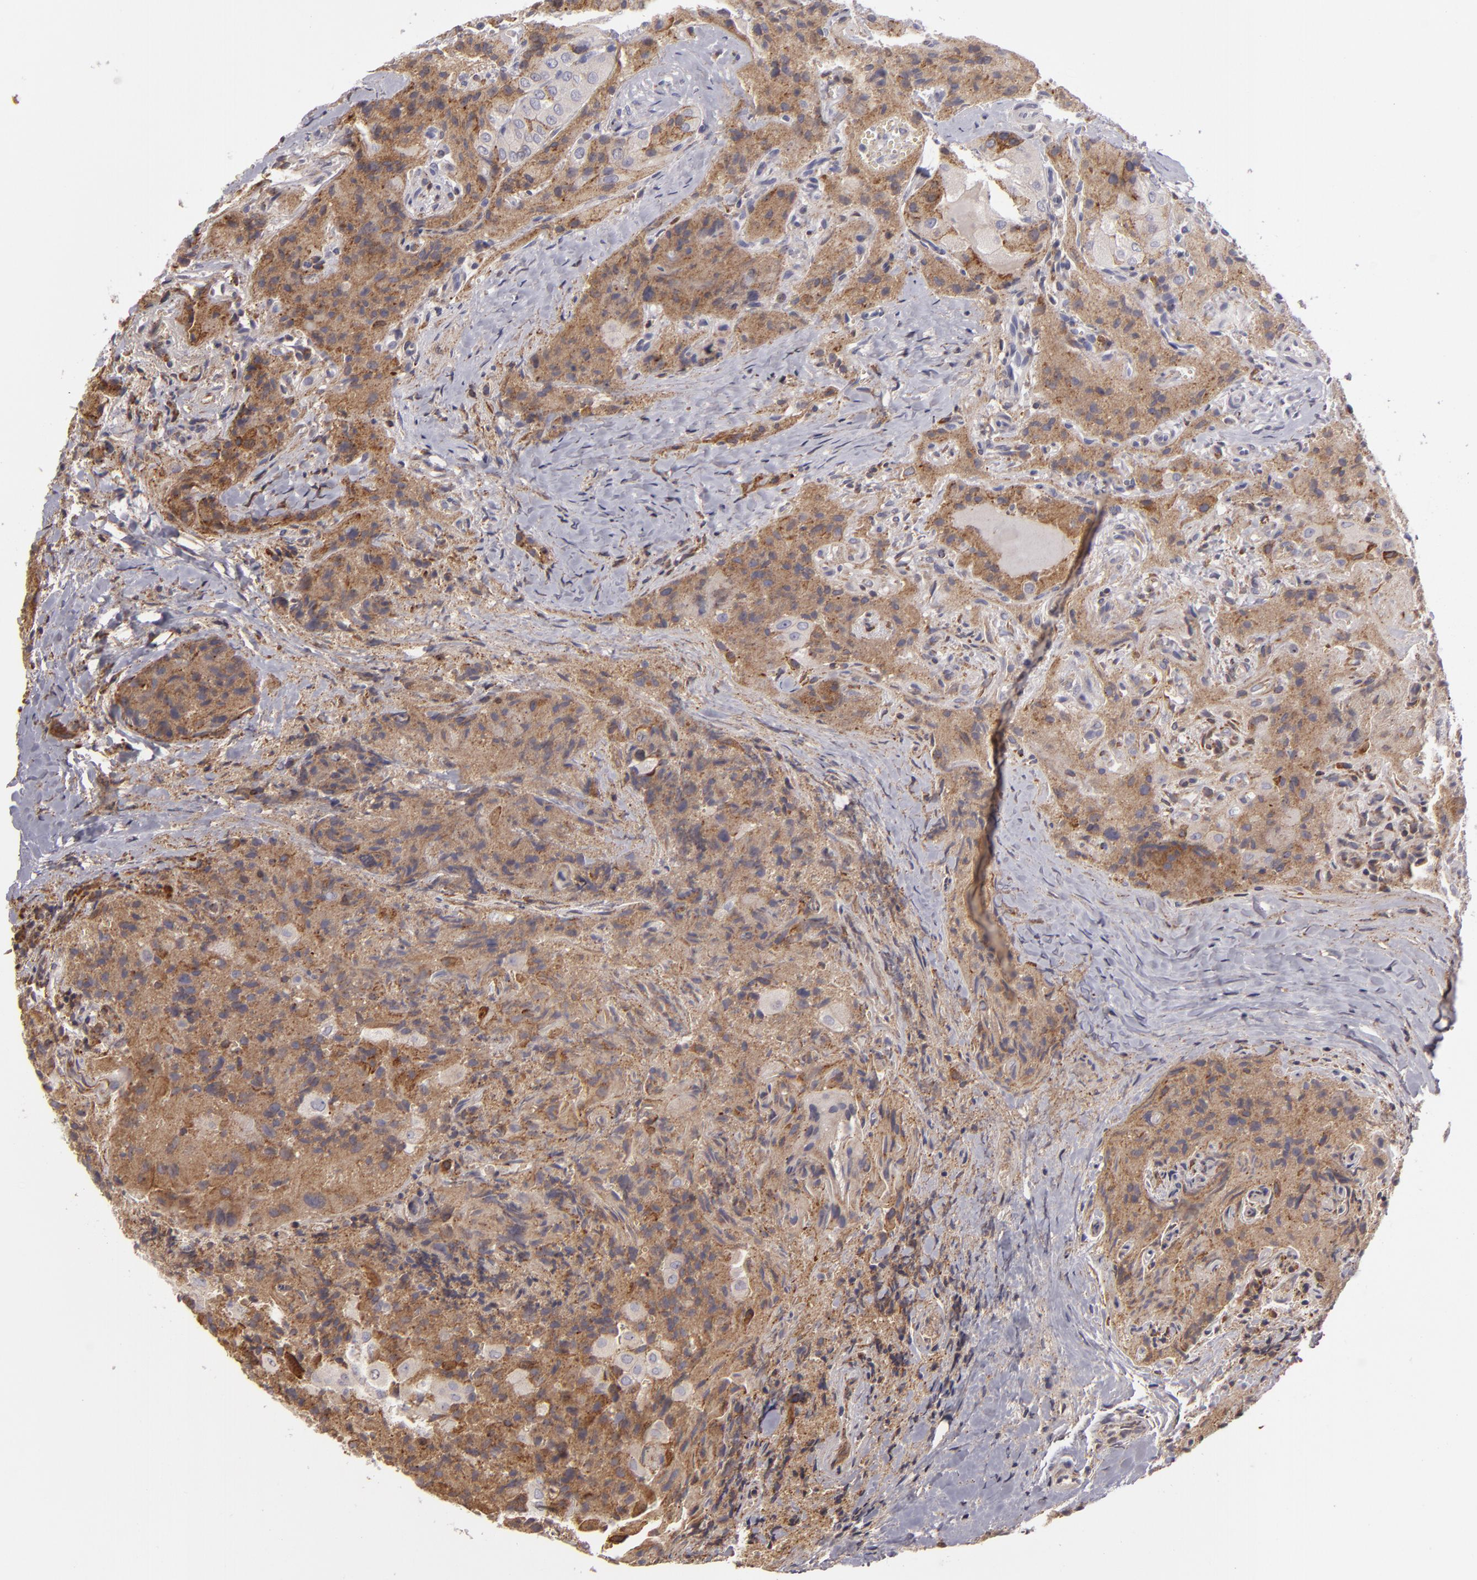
{"staining": {"intensity": "moderate", "quantity": ">75%", "location": "cytoplasmic/membranous"}, "tissue": "thyroid cancer", "cell_type": "Tumor cells", "image_type": "cancer", "snomed": [{"axis": "morphology", "description": "Papillary adenocarcinoma, NOS"}, {"axis": "topography", "description": "Thyroid gland"}], "caption": "Thyroid cancer was stained to show a protein in brown. There is medium levels of moderate cytoplasmic/membranous staining in approximately >75% of tumor cells.", "gene": "CFB", "patient": {"sex": "female", "age": 71}}